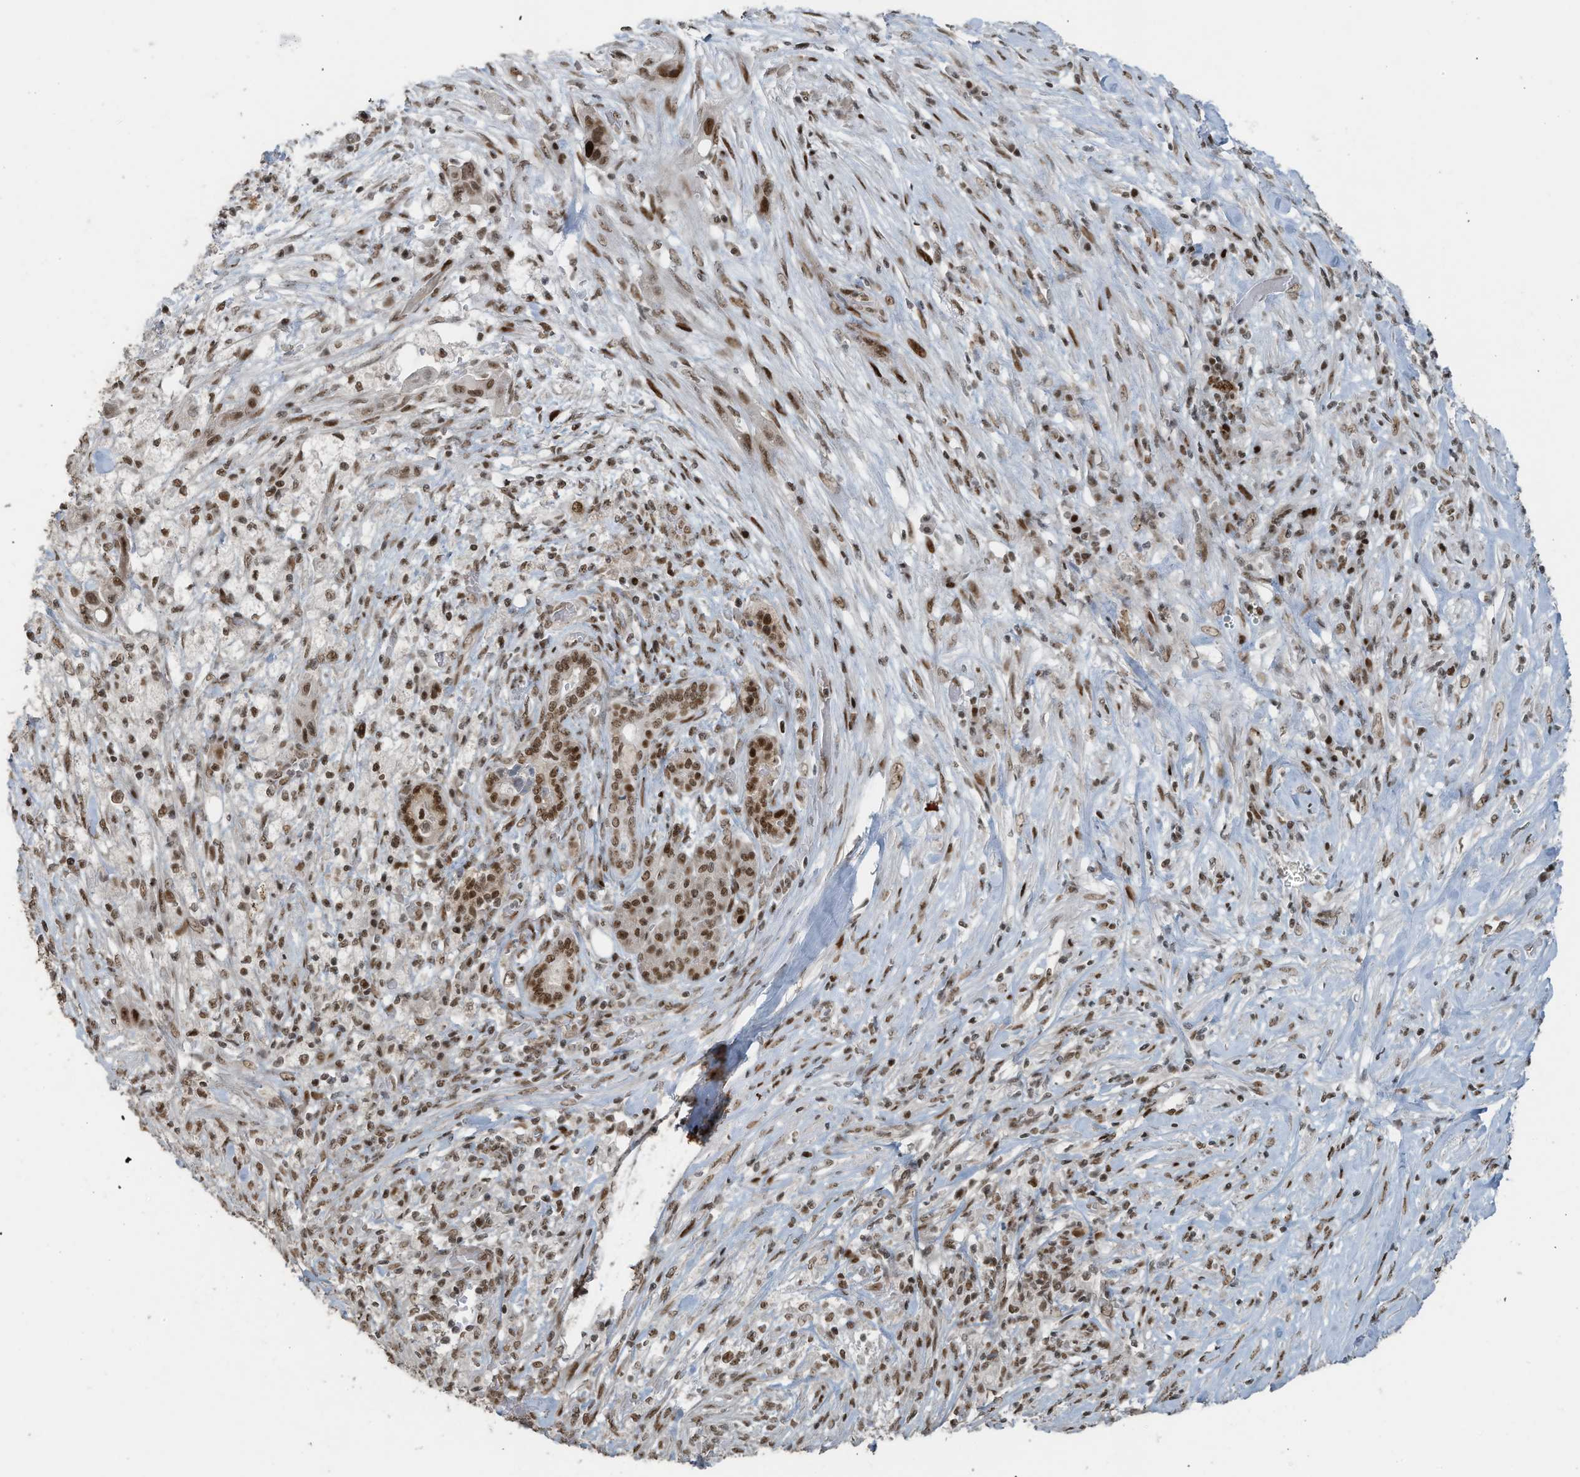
{"staining": {"intensity": "moderate", "quantity": ">75%", "location": "nuclear"}, "tissue": "pancreatic cancer", "cell_type": "Tumor cells", "image_type": "cancer", "snomed": [{"axis": "morphology", "description": "Adenocarcinoma, NOS"}, {"axis": "topography", "description": "Pancreas"}], "caption": "The micrograph shows immunohistochemical staining of pancreatic cancer (adenocarcinoma). There is moderate nuclear positivity is seen in approximately >75% of tumor cells. (DAB (3,3'-diaminobenzidine) IHC with brightfield microscopy, high magnification).", "gene": "PCNP", "patient": {"sex": "female", "age": 73}}